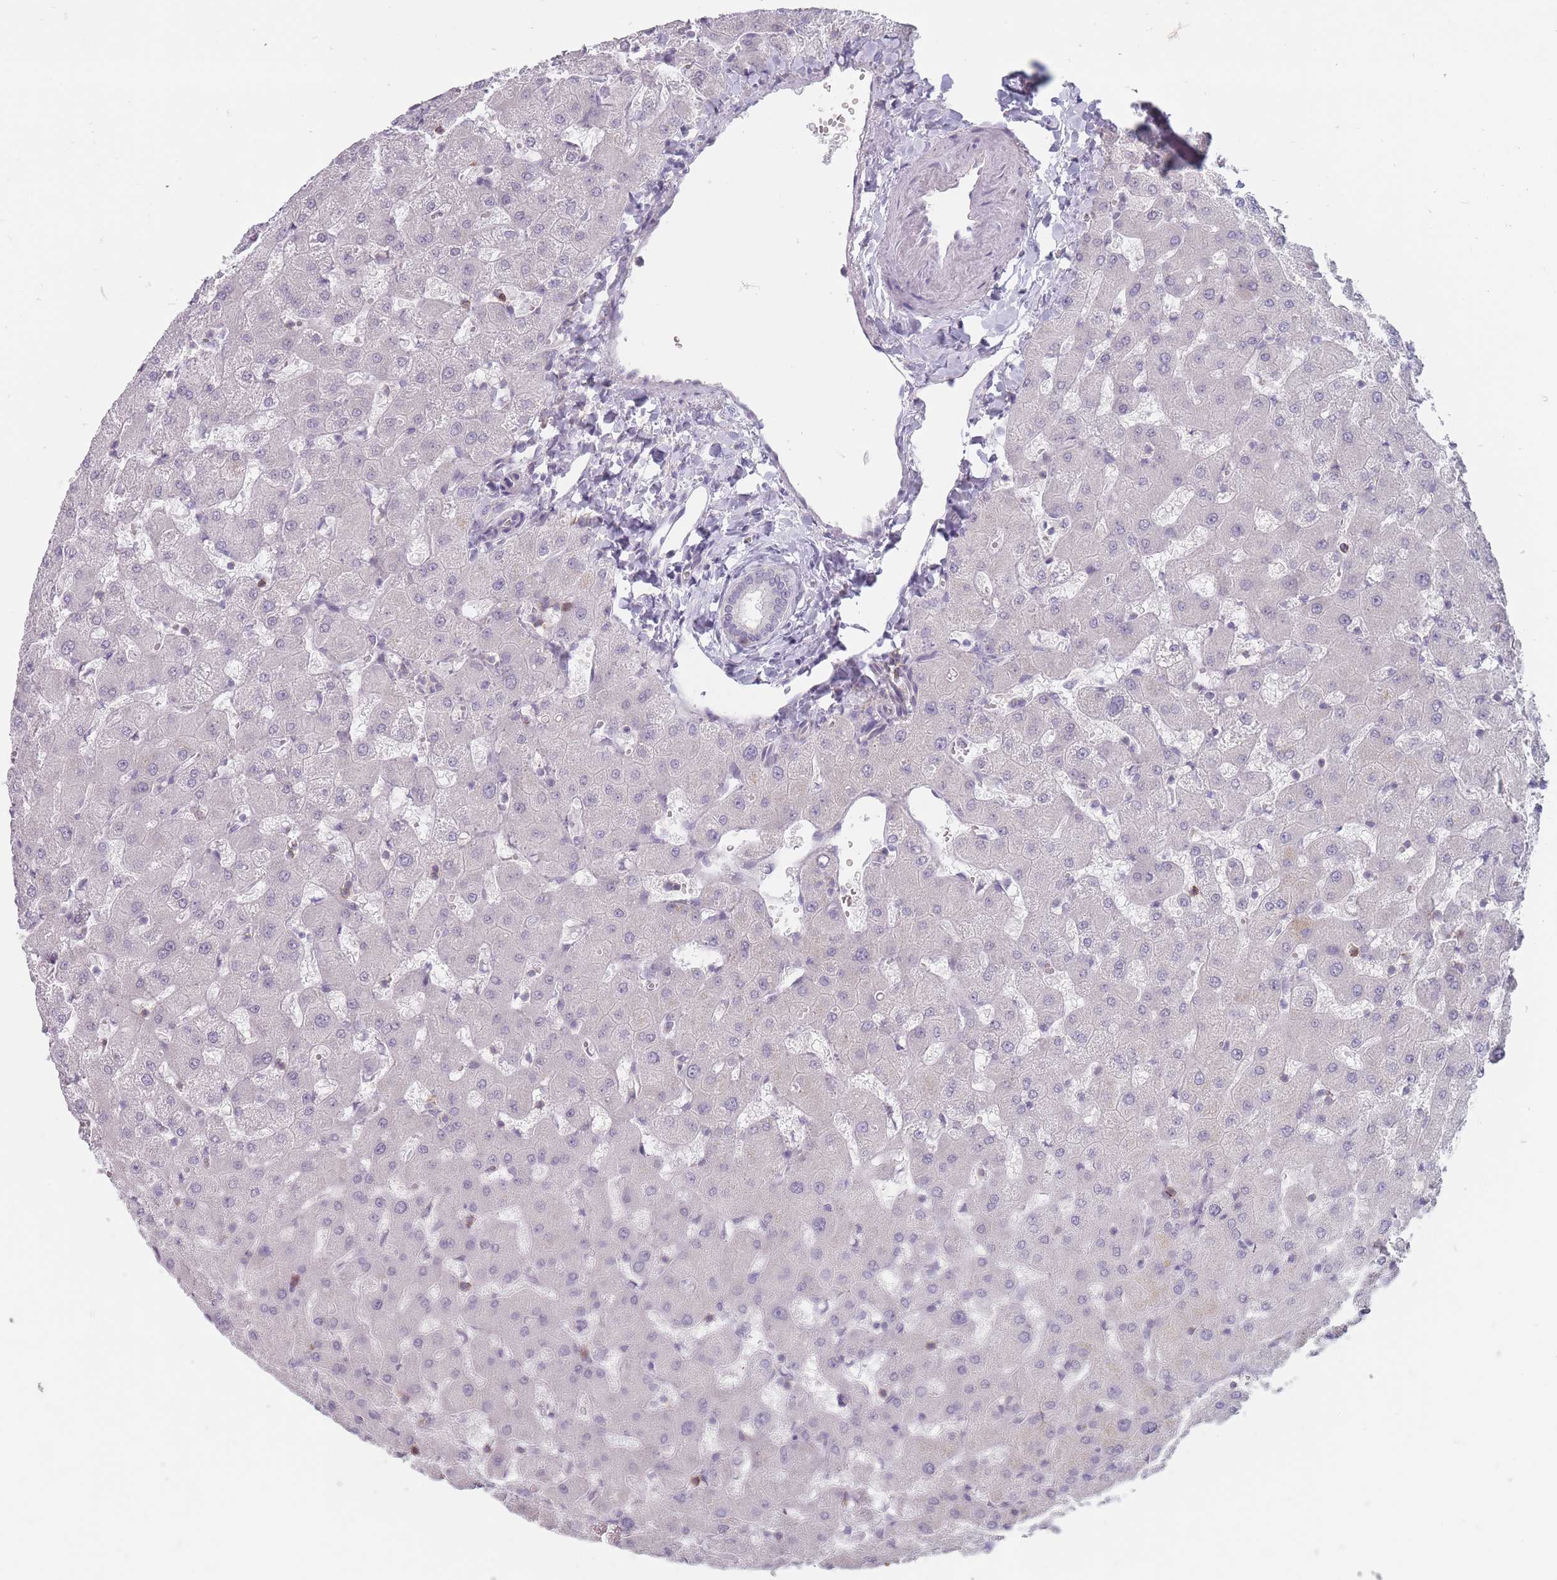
{"staining": {"intensity": "negative", "quantity": "none", "location": "none"}, "tissue": "liver", "cell_type": "Cholangiocytes", "image_type": "normal", "snomed": [{"axis": "morphology", "description": "Normal tissue, NOS"}, {"axis": "topography", "description": "Liver"}], "caption": "The micrograph reveals no significant positivity in cholangiocytes of liver.", "gene": "PCDH12", "patient": {"sex": "female", "age": 63}}